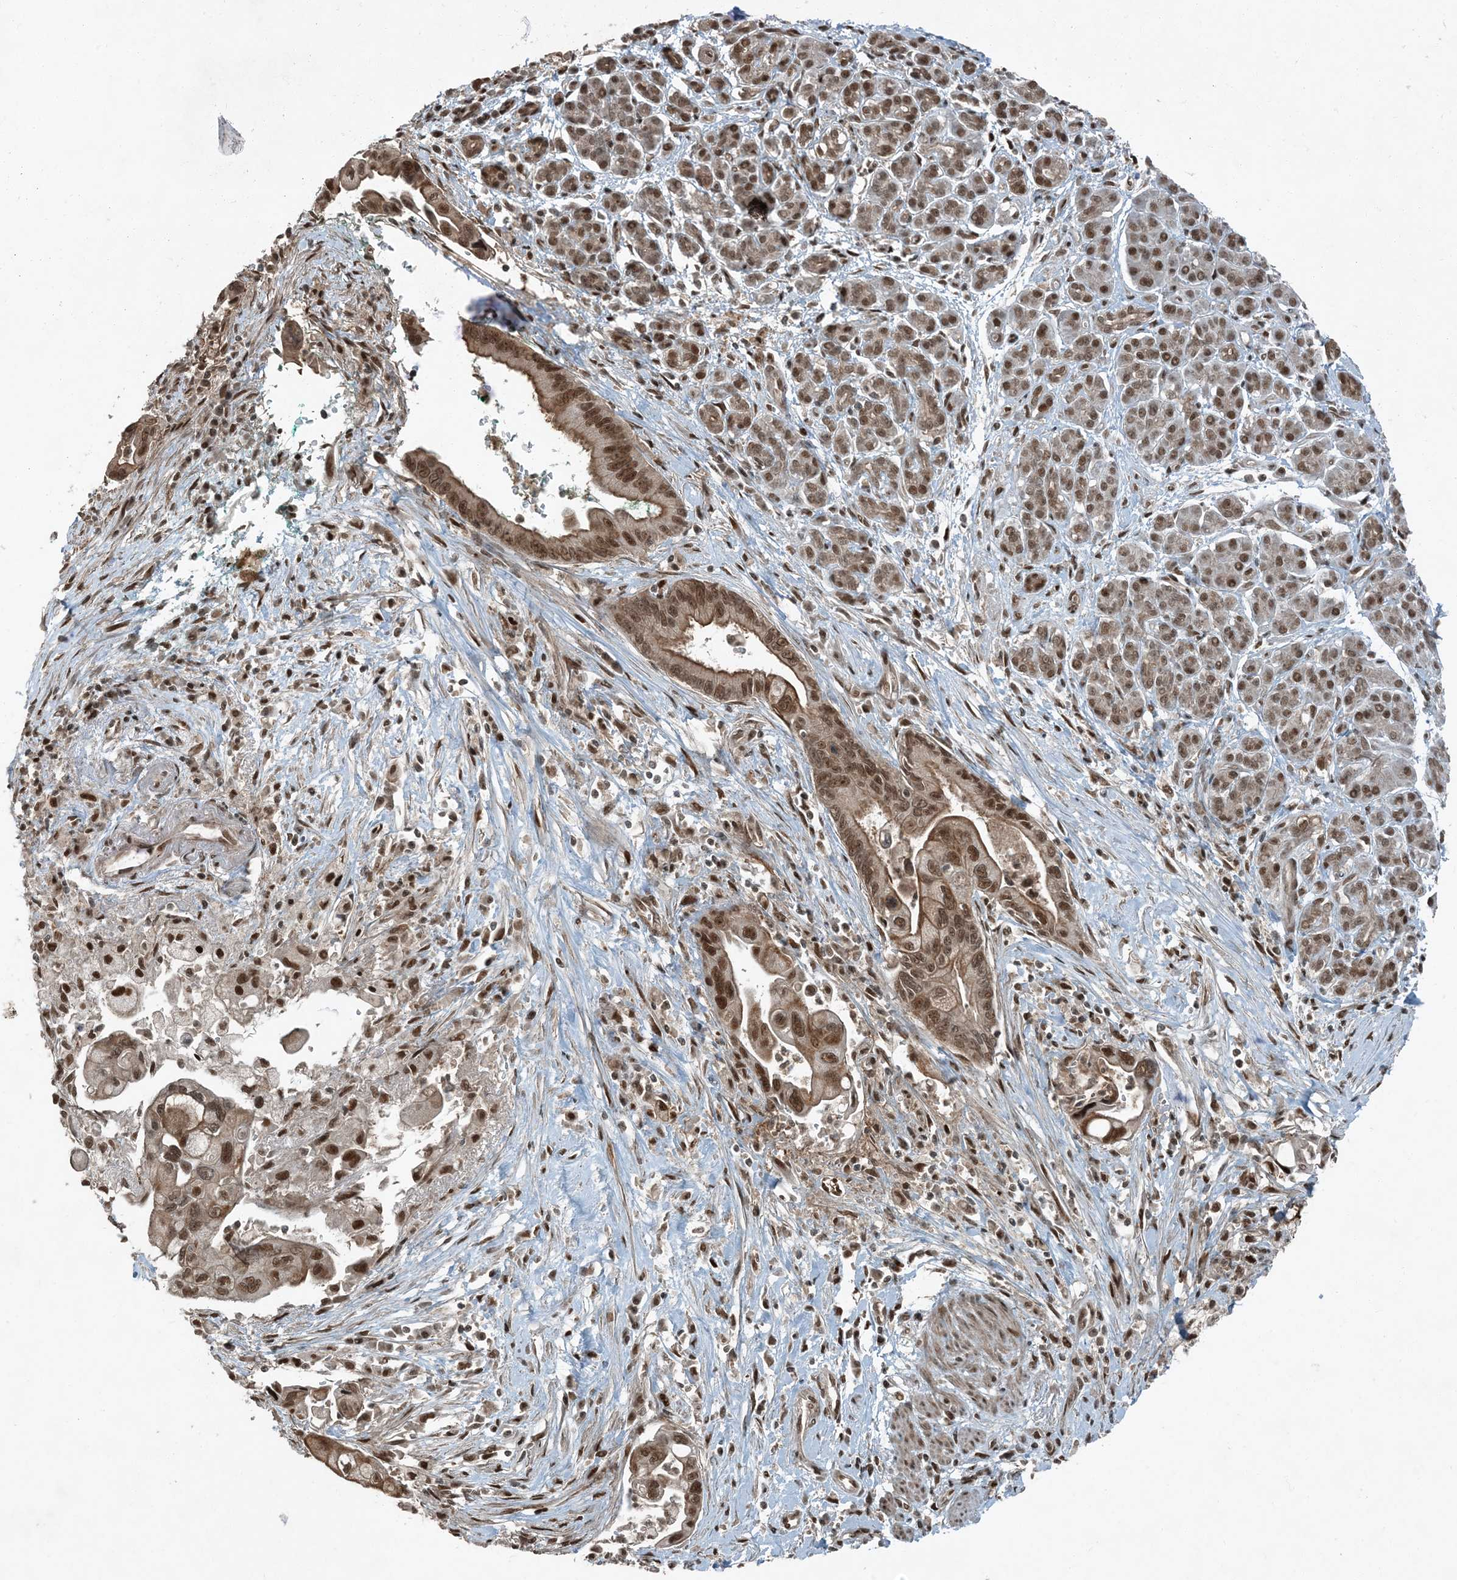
{"staining": {"intensity": "moderate", "quantity": ">75%", "location": "cytoplasmic/membranous,nuclear"}, "tissue": "pancreatic cancer", "cell_type": "Tumor cells", "image_type": "cancer", "snomed": [{"axis": "morphology", "description": "Adenocarcinoma, NOS"}, {"axis": "topography", "description": "Pancreas"}], "caption": "Pancreatic adenocarcinoma stained with IHC exhibits moderate cytoplasmic/membranous and nuclear expression in approximately >75% of tumor cells.", "gene": "TRAPPC12", "patient": {"sex": "male", "age": 78}}